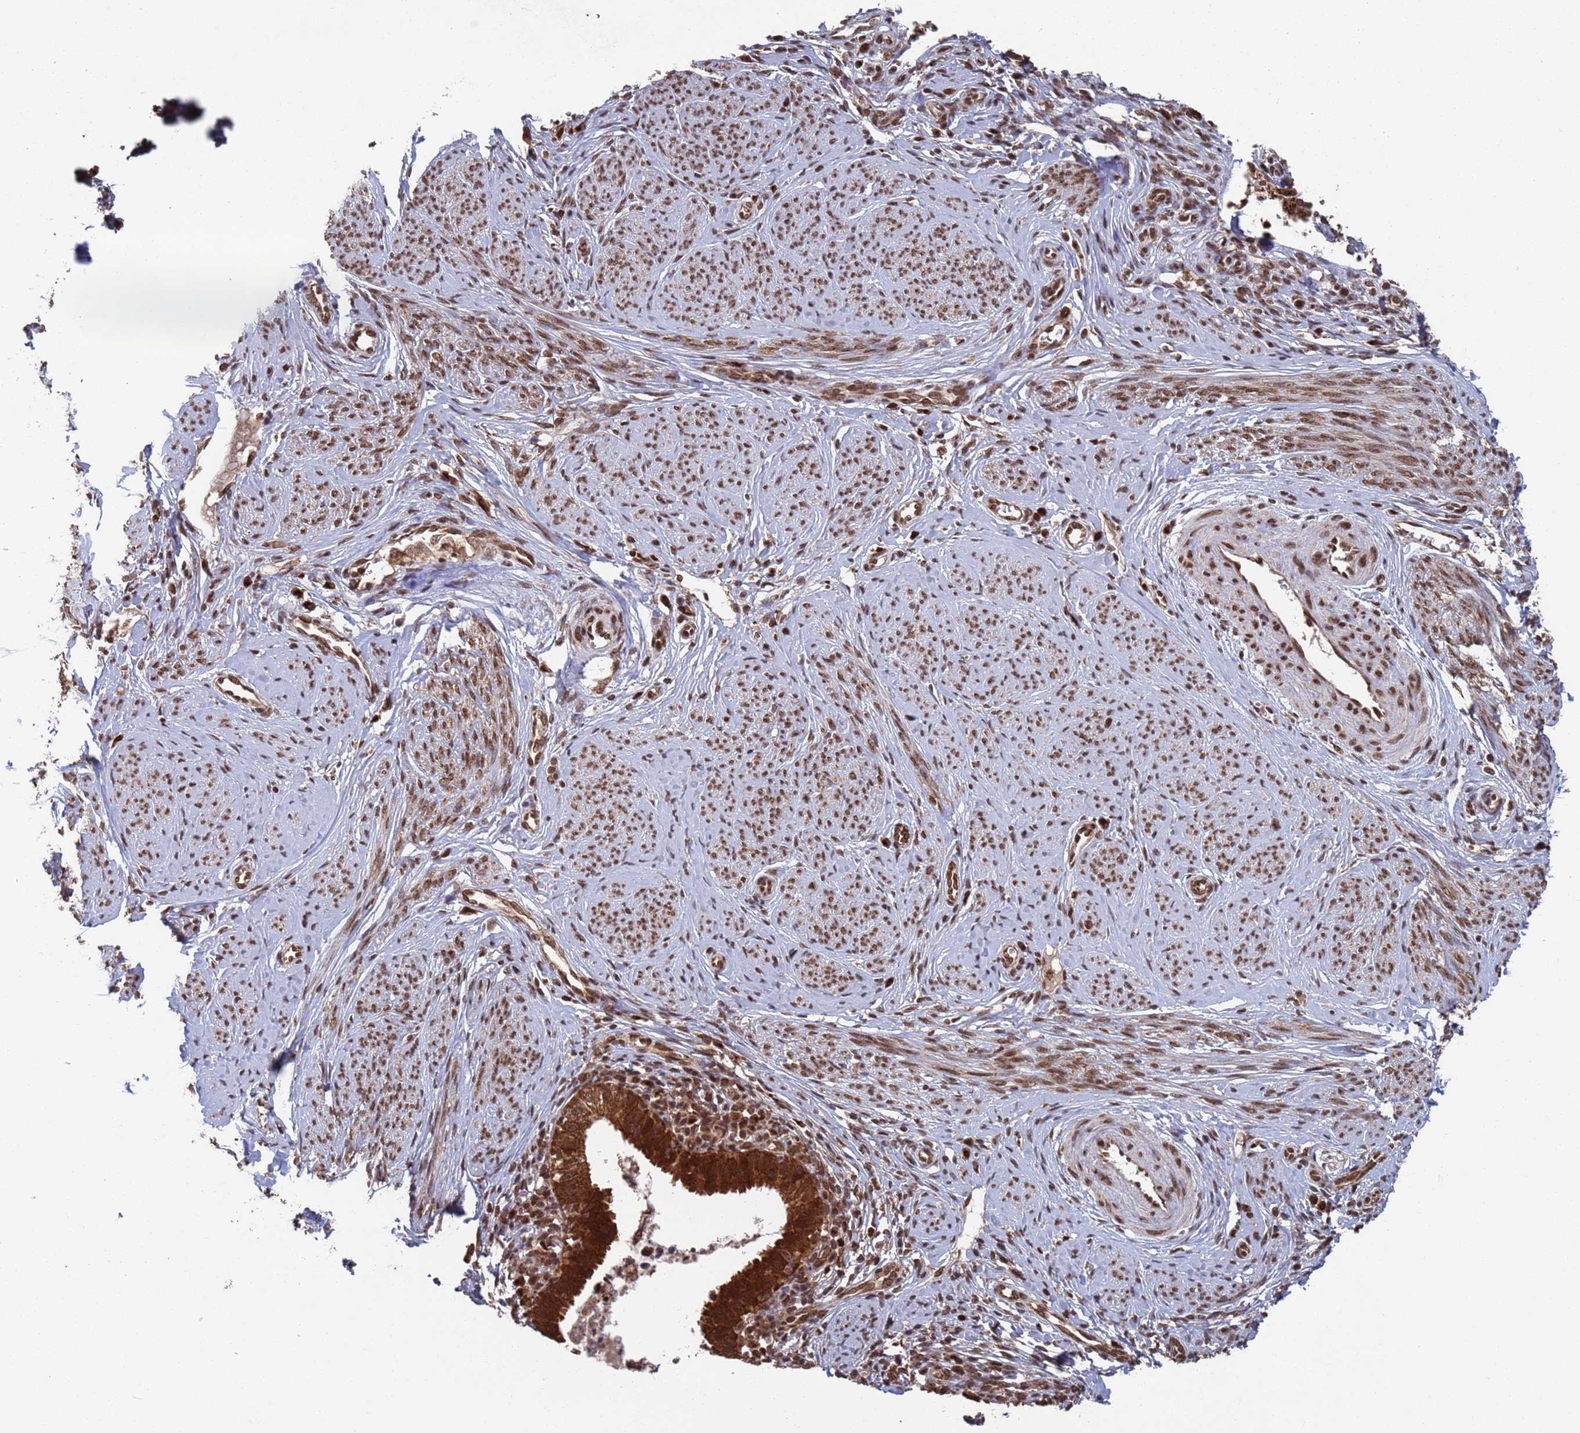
{"staining": {"intensity": "strong", "quantity": ">75%", "location": "cytoplasmic/membranous,nuclear"}, "tissue": "cervical cancer", "cell_type": "Tumor cells", "image_type": "cancer", "snomed": [{"axis": "morphology", "description": "Adenocarcinoma, NOS"}, {"axis": "topography", "description": "Cervix"}], "caption": "Brown immunohistochemical staining in human cervical cancer reveals strong cytoplasmic/membranous and nuclear staining in approximately >75% of tumor cells.", "gene": "FUBP3", "patient": {"sex": "female", "age": 36}}